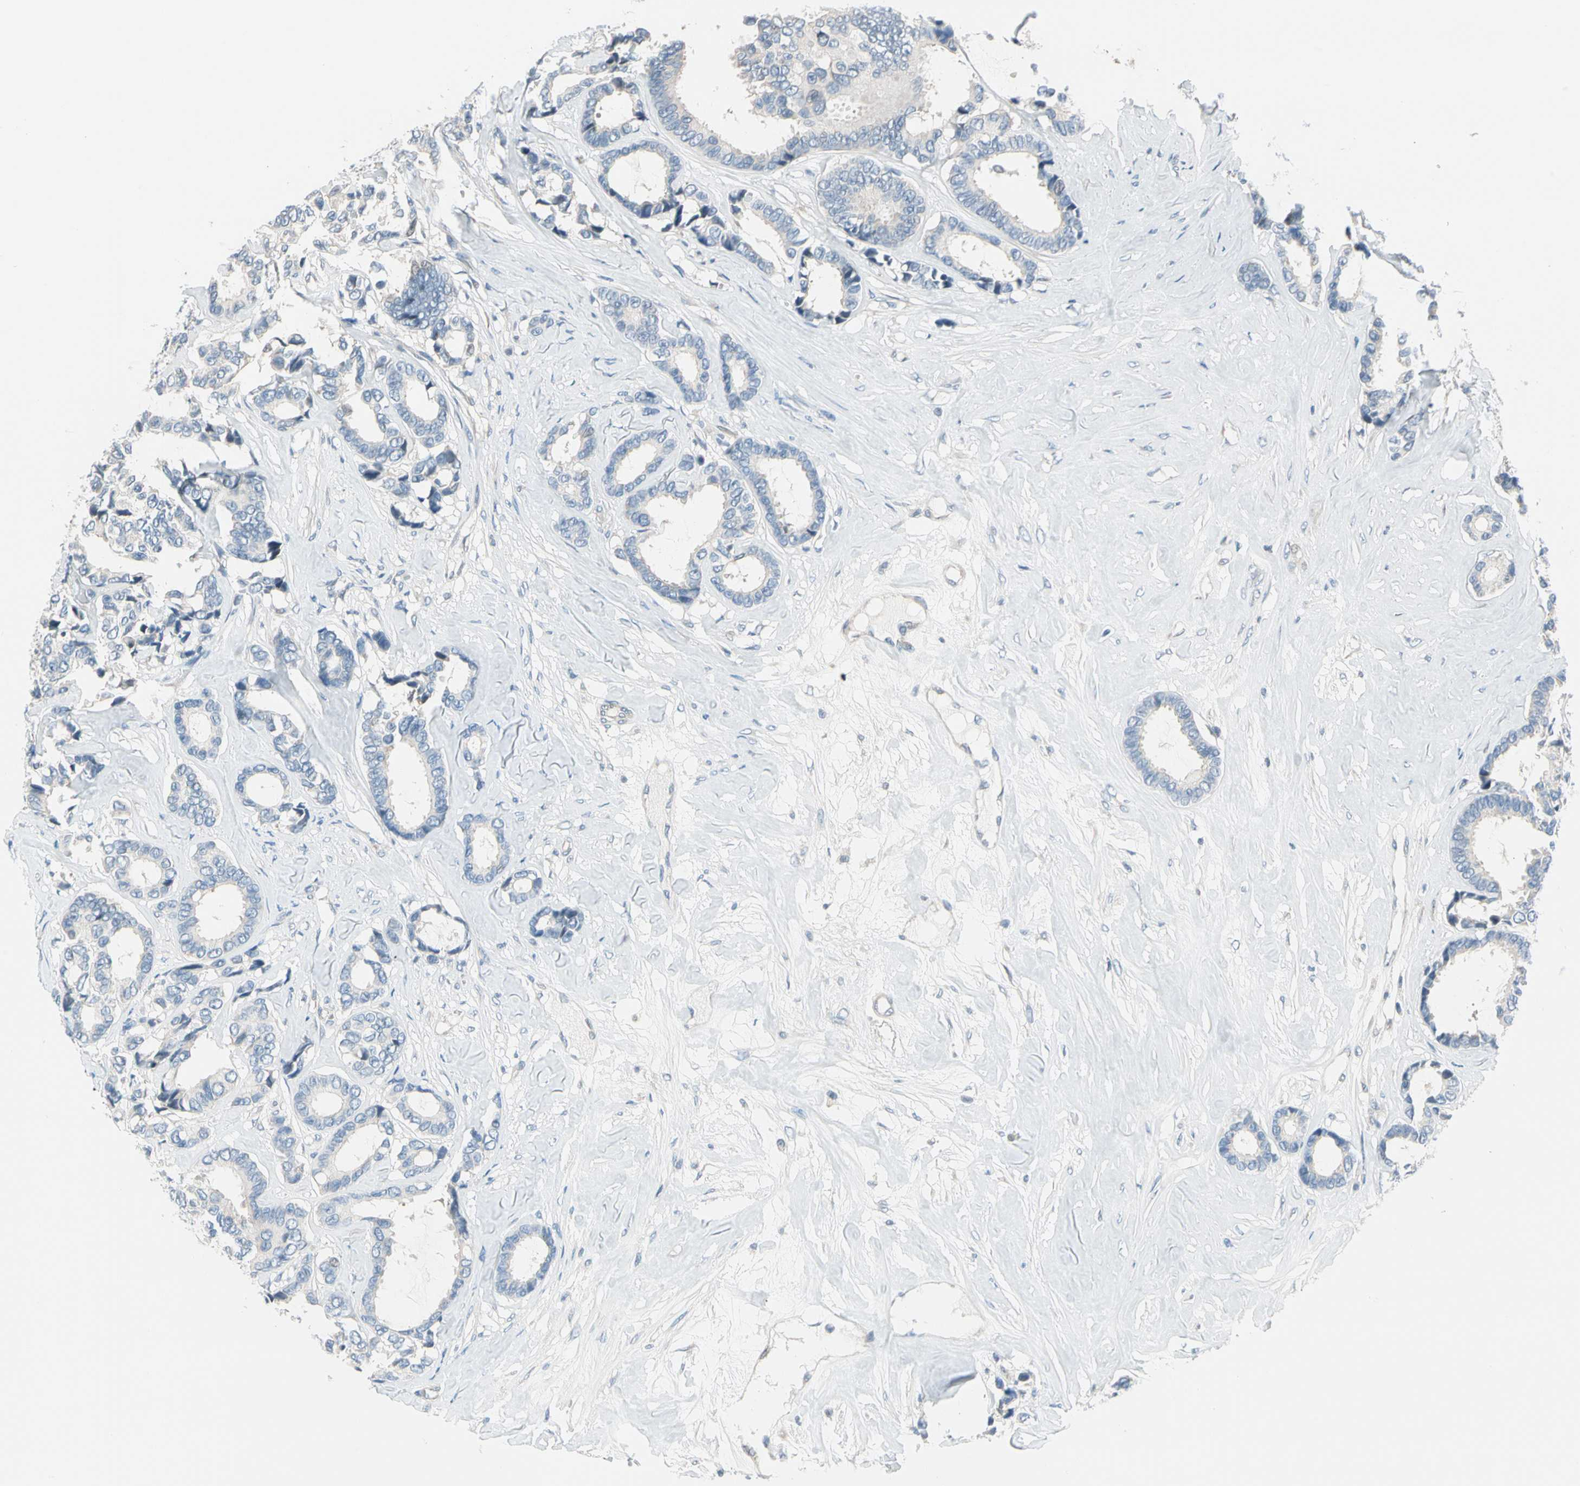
{"staining": {"intensity": "negative", "quantity": "none", "location": "none"}, "tissue": "breast cancer", "cell_type": "Tumor cells", "image_type": "cancer", "snomed": [{"axis": "morphology", "description": "Duct carcinoma"}, {"axis": "topography", "description": "Breast"}], "caption": "Tumor cells show no significant expression in breast invasive ductal carcinoma. (DAB (3,3'-diaminobenzidine) immunohistochemistry (IHC) with hematoxylin counter stain).", "gene": "STK40", "patient": {"sex": "female", "age": 87}}